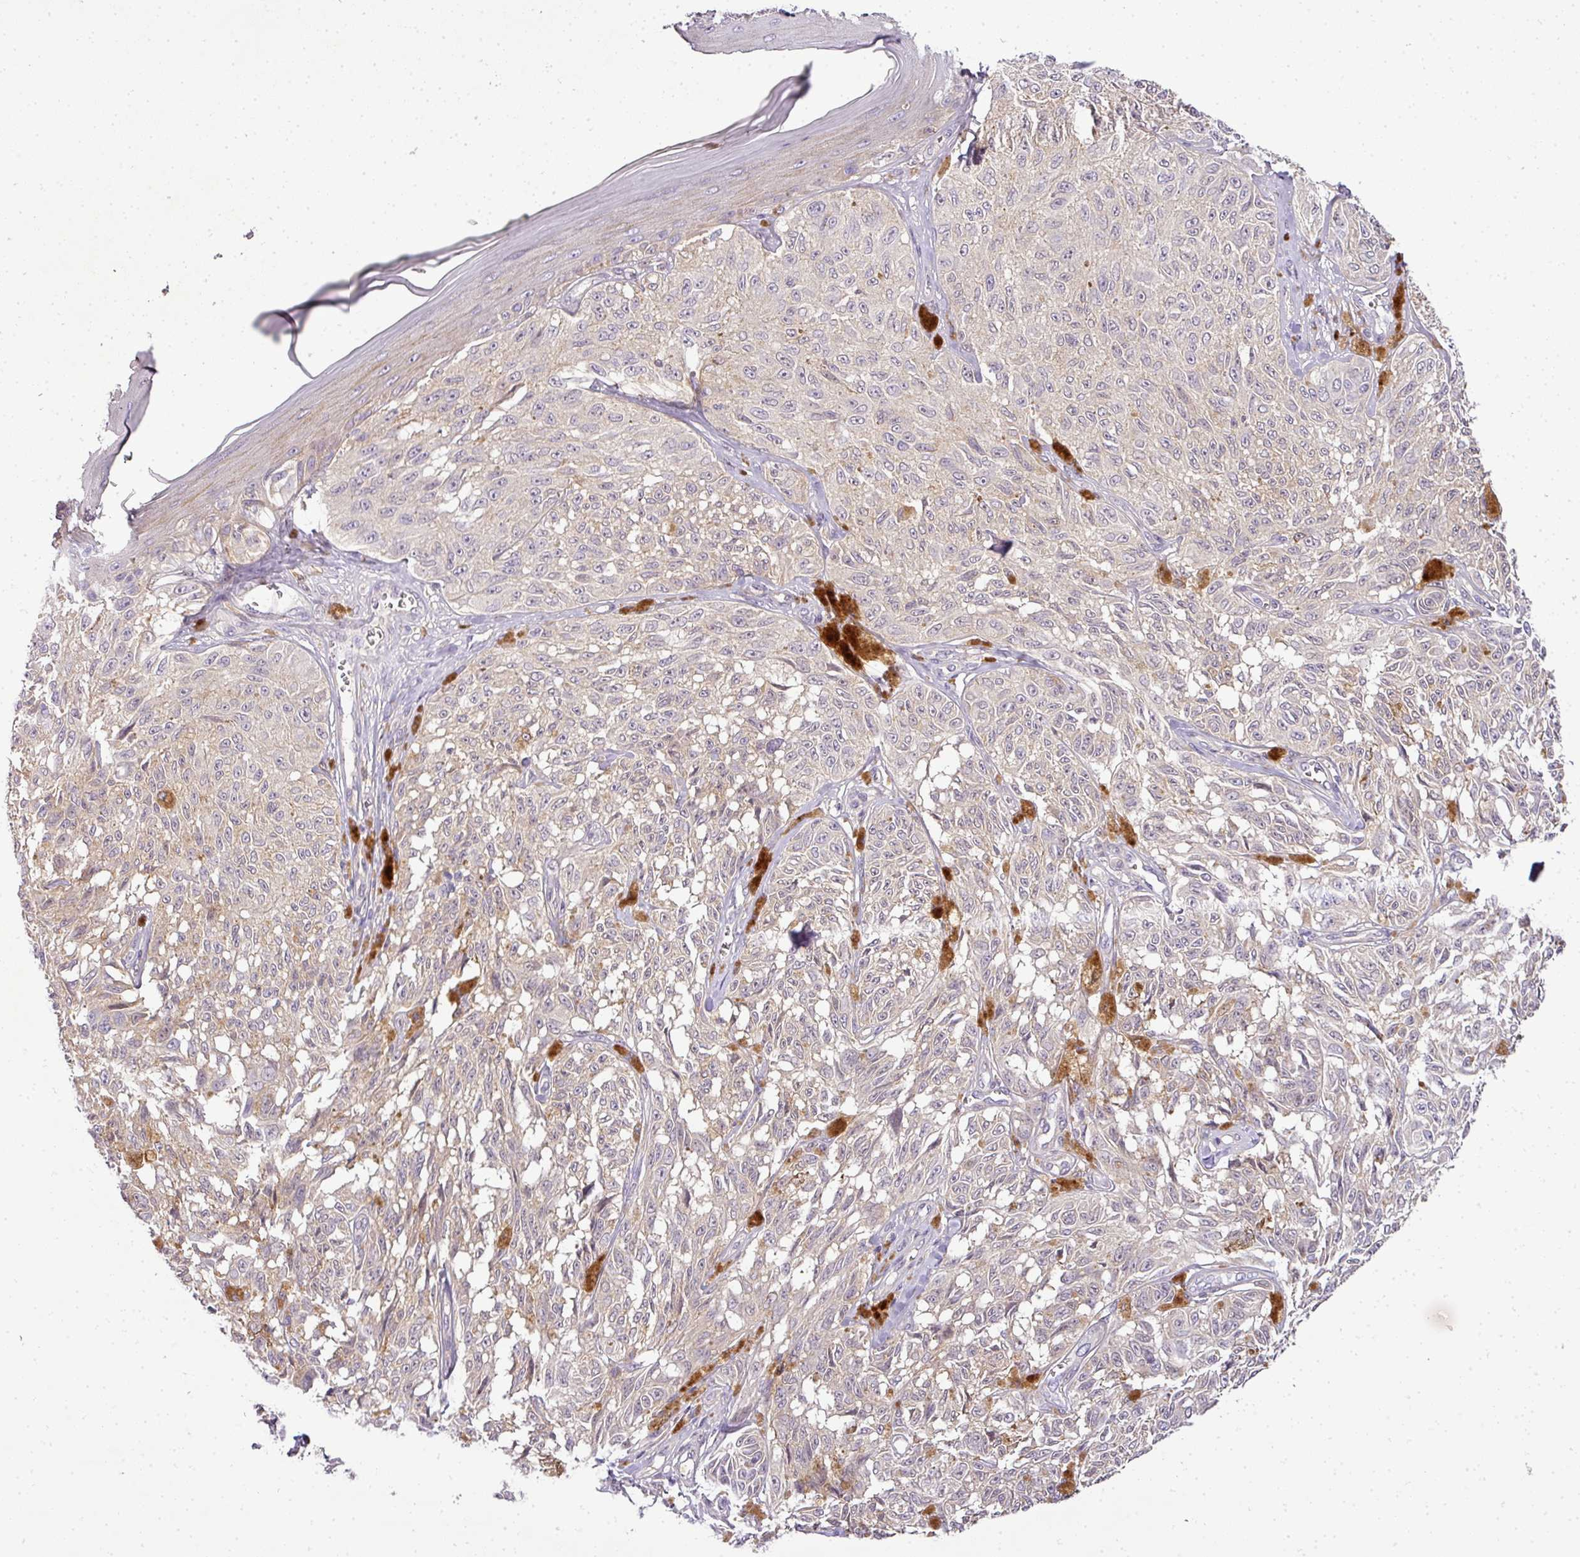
{"staining": {"intensity": "negative", "quantity": "none", "location": "none"}, "tissue": "melanoma", "cell_type": "Tumor cells", "image_type": "cancer", "snomed": [{"axis": "morphology", "description": "Malignant melanoma, NOS"}, {"axis": "topography", "description": "Skin"}], "caption": "The image exhibits no significant staining in tumor cells of melanoma.", "gene": "ADH5", "patient": {"sex": "male", "age": 68}}